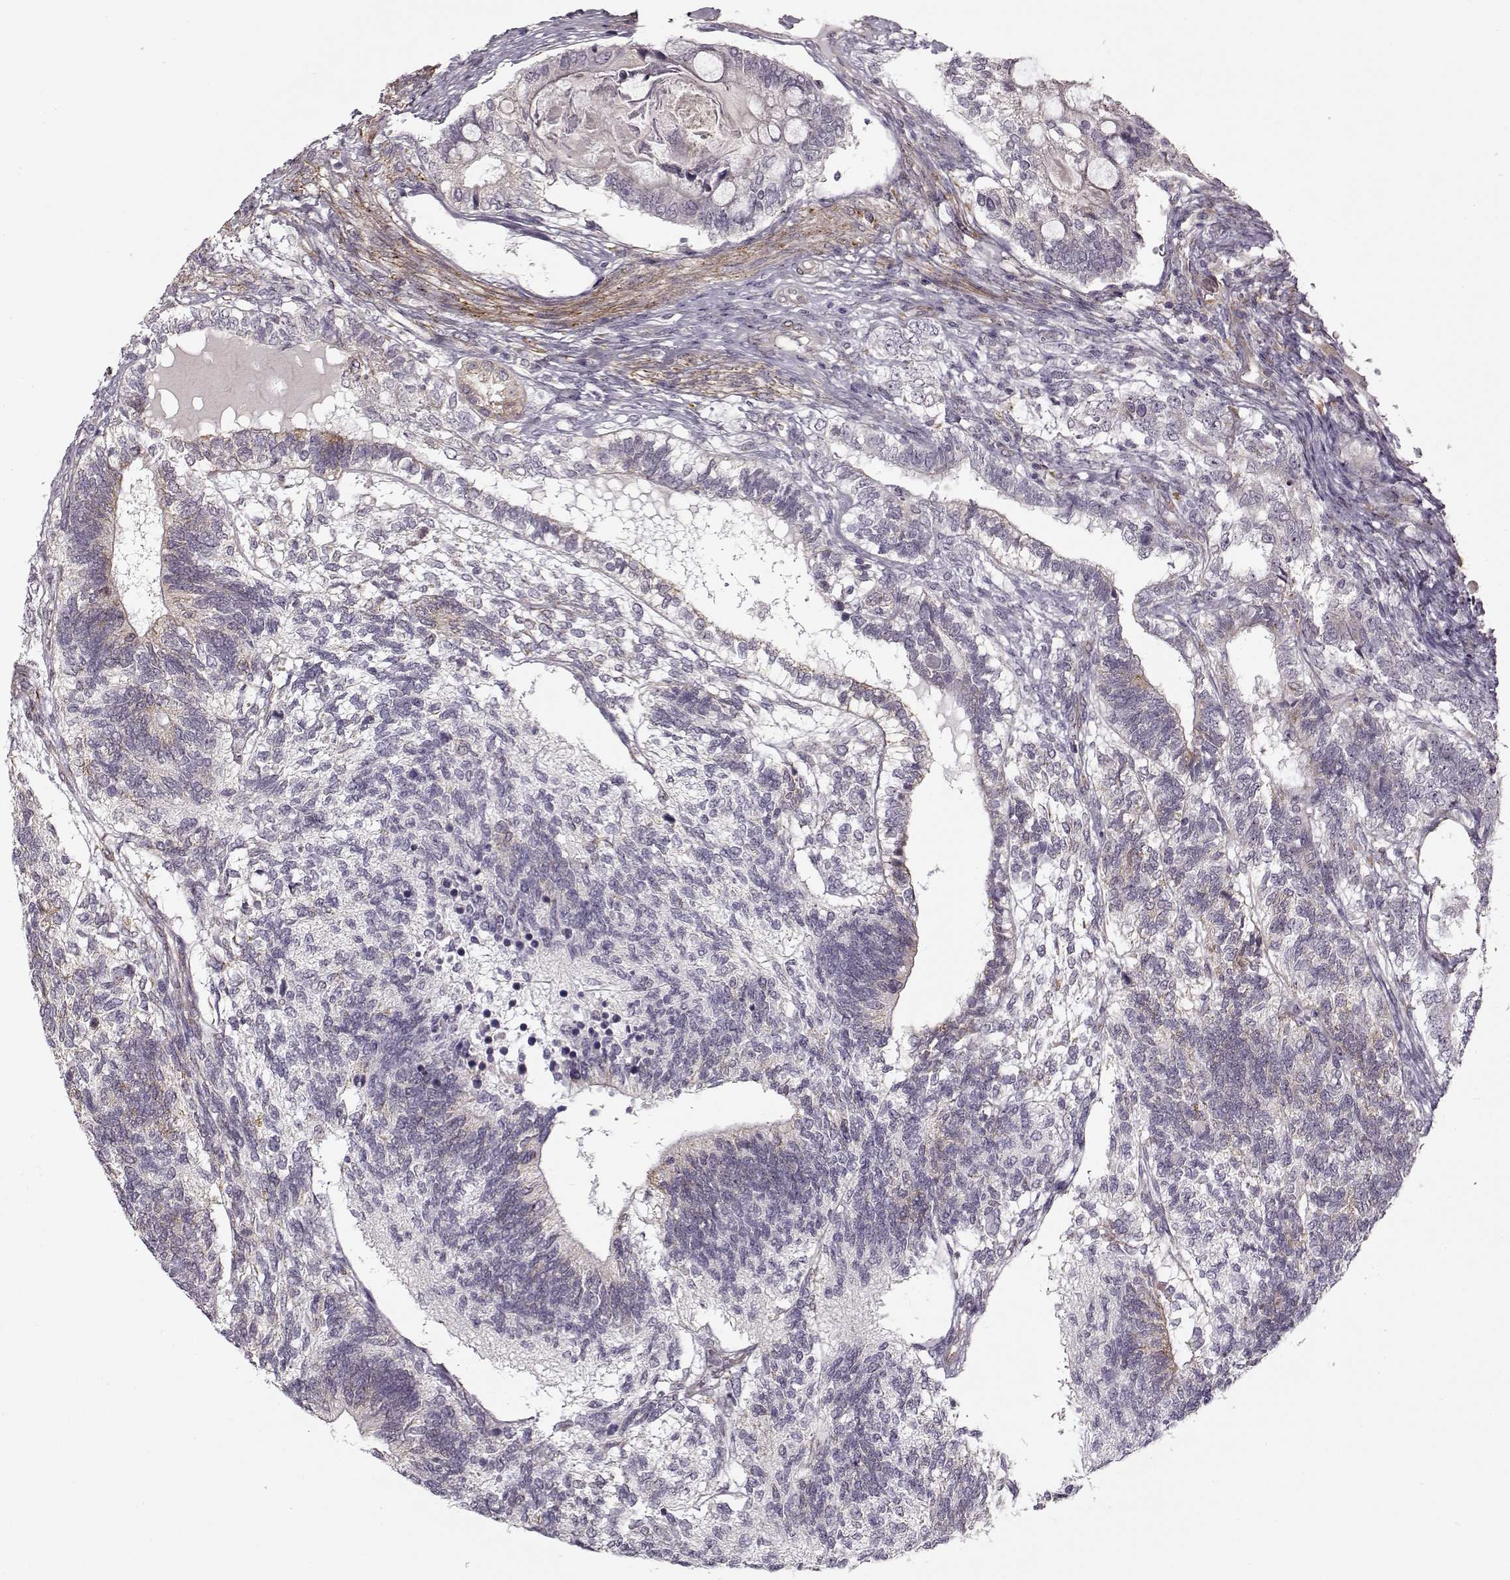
{"staining": {"intensity": "negative", "quantity": "none", "location": "none"}, "tissue": "testis cancer", "cell_type": "Tumor cells", "image_type": "cancer", "snomed": [{"axis": "morphology", "description": "Seminoma, NOS"}, {"axis": "morphology", "description": "Carcinoma, Embryonal, NOS"}, {"axis": "topography", "description": "Testis"}], "caption": "Tumor cells are negative for brown protein staining in testis cancer. Nuclei are stained in blue.", "gene": "LAMB2", "patient": {"sex": "male", "age": 41}}